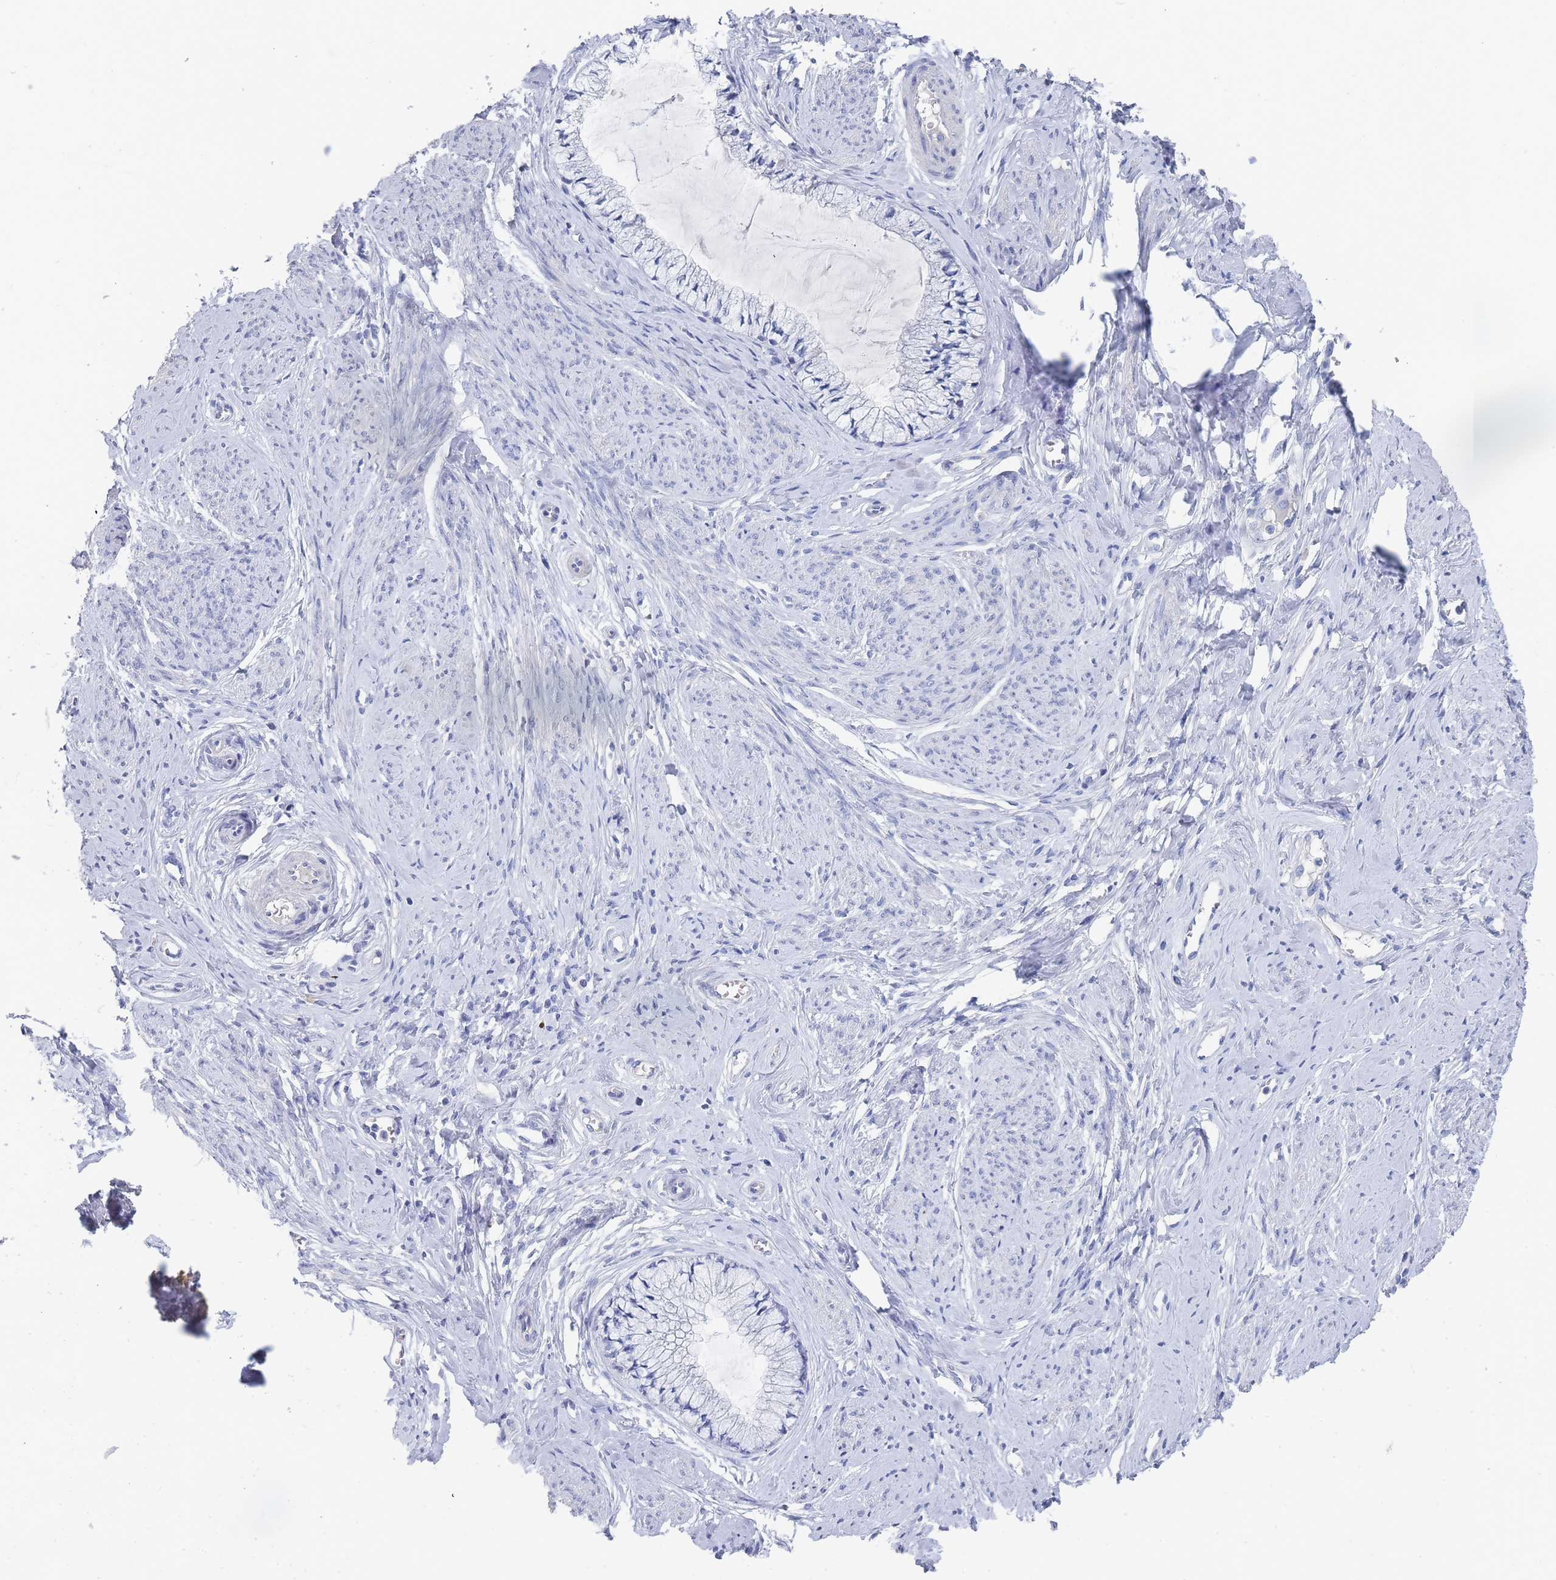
{"staining": {"intensity": "negative", "quantity": "none", "location": "none"}, "tissue": "cervix", "cell_type": "Glandular cells", "image_type": "normal", "snomed": [{"axis": "morphology", "description": "Normal tissue, NOS"}, {"axis": "topography", "description": "Cervix"}], "caption": "Cervix stained for a protein using immunohistochemistry displays no staining glandular cells.", "gene": "ACAD11", "patient": {"sex": "female", "age": 42}}